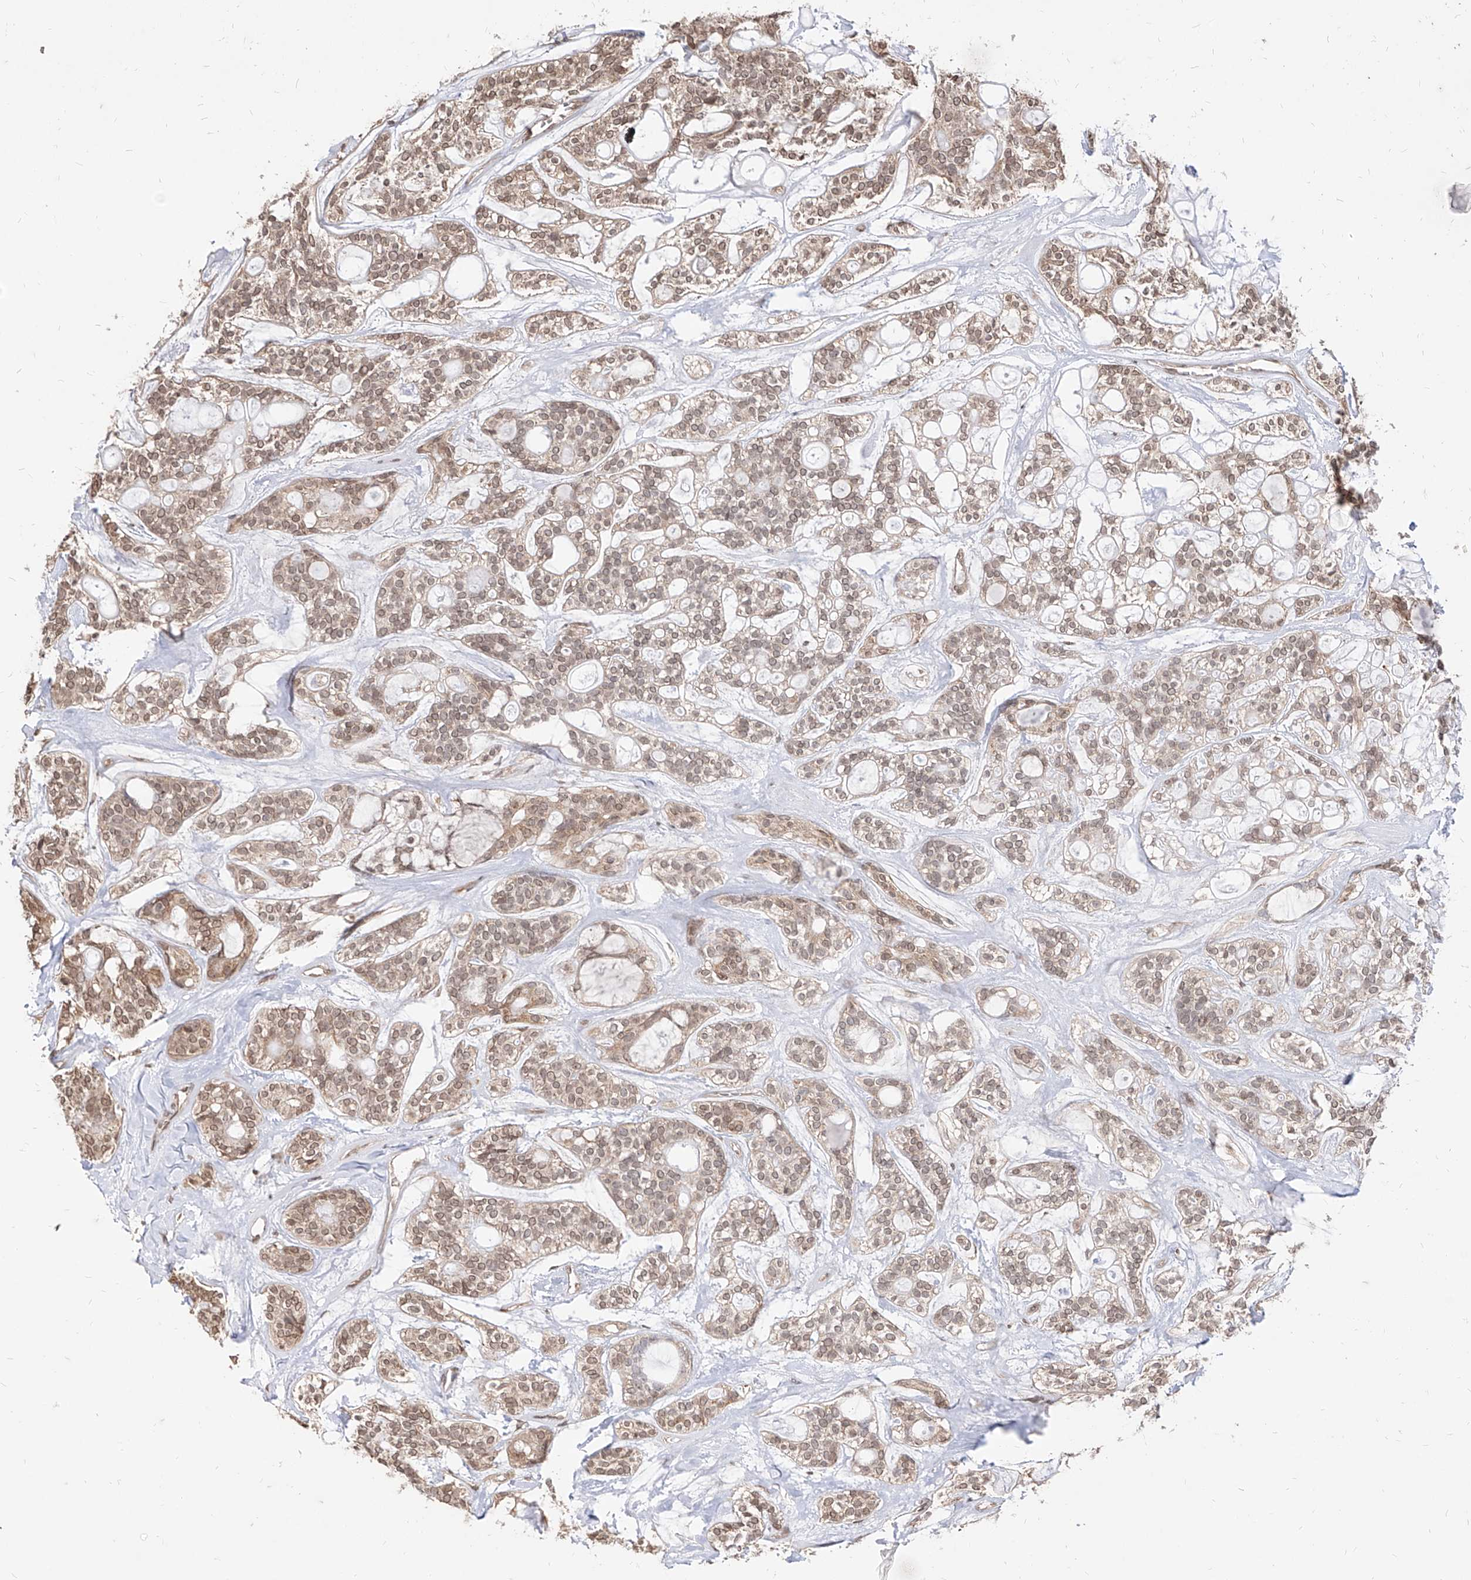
{"staining": {"intensity": "moderate", "quantity": ">75%", "location": "nuclear"}, "tissue": "head and neck cancer", "cell_type": "Tumor cells", "image_type": "cancer", "snomed": [{"axis": "morphology", "description": "Adenocarcinoma, NOS"}, {"axis": "topography", "description": "Head-Neck"}], "caption": "Protein expression analysis of head and neck cancer (adenocarcinoma) exhibits moderate nuclear positivity in about >75% of tumor cells. Nuclei are stained in blue.", "gene": "C8orf82", "patient": {"sex": "male", "age": 66}}